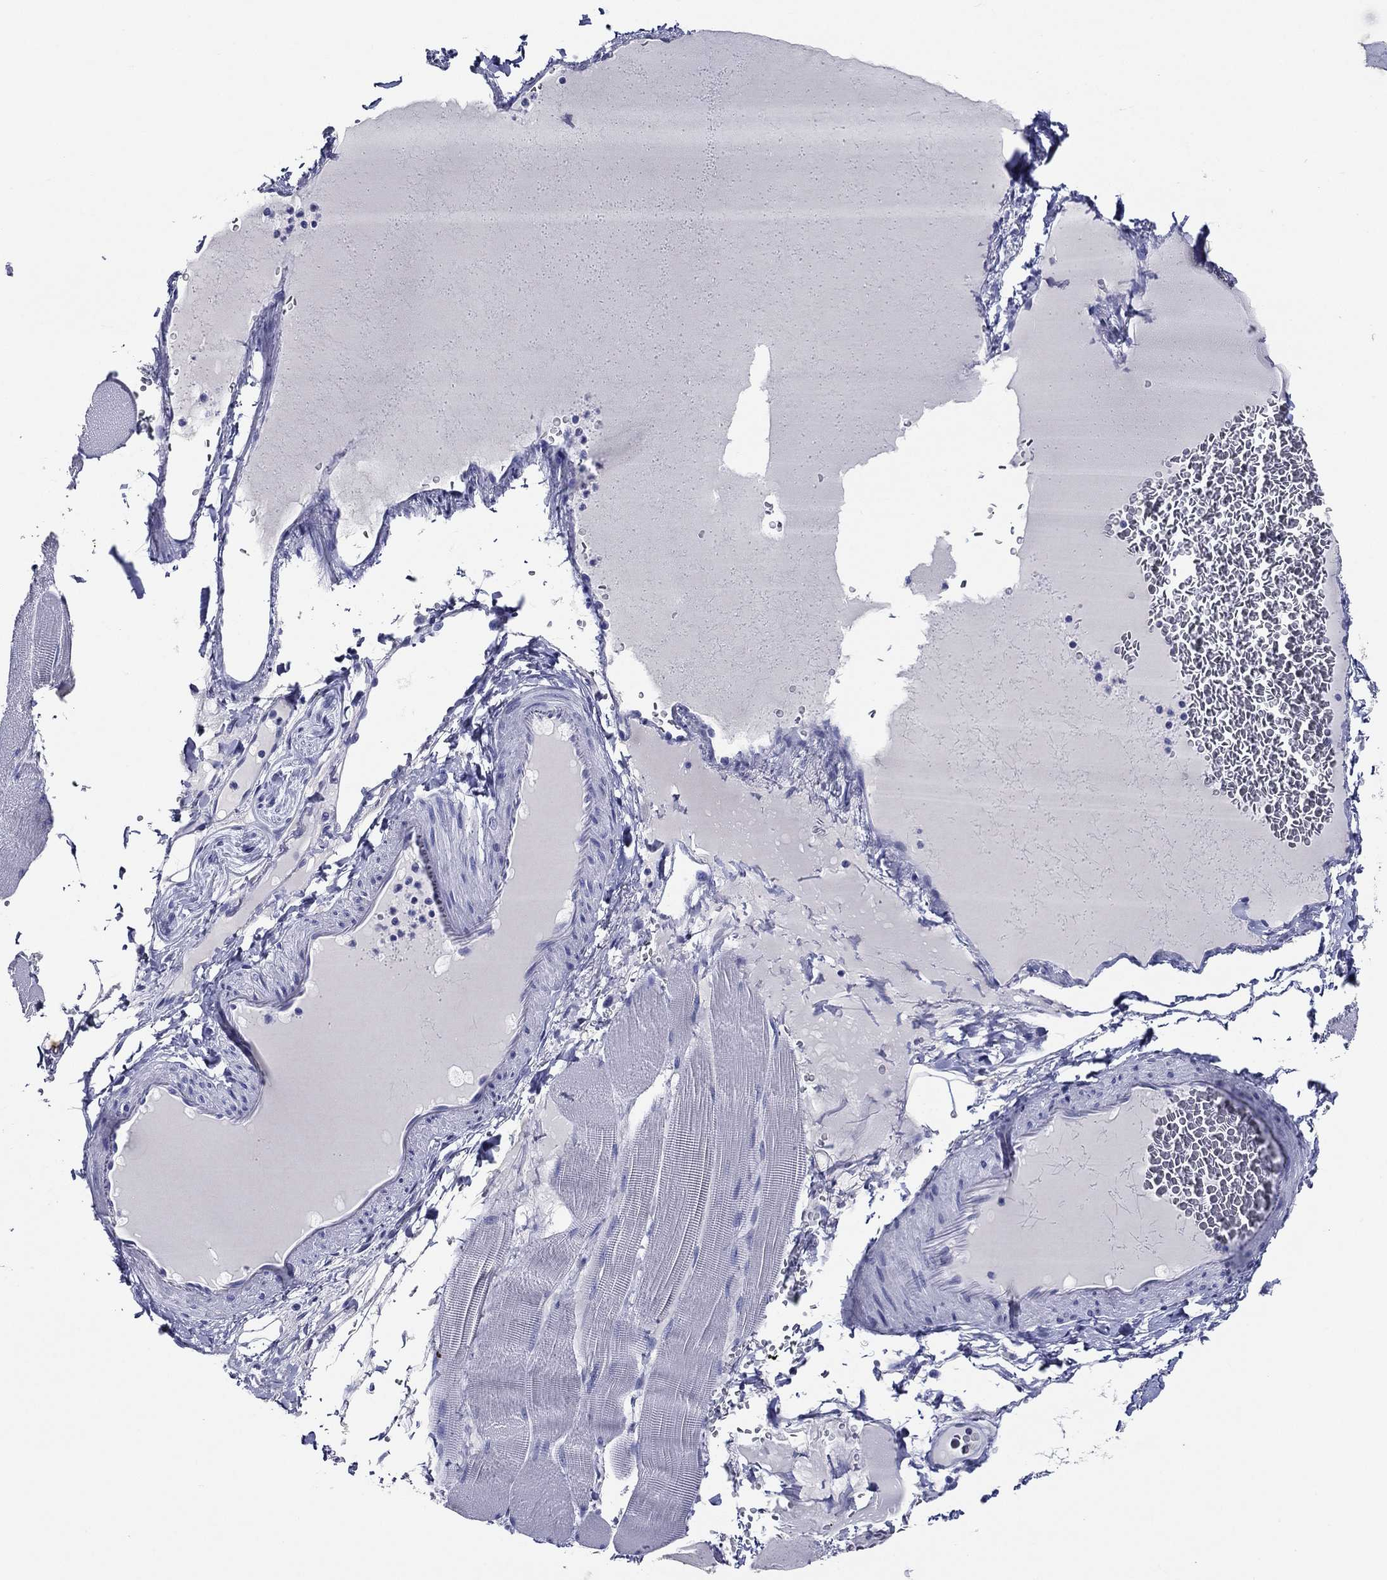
{"staining": {"intensity": "negative", "quantity": "none", "location": "none"}, "tissue": "skeletal muscle", "cell_type": "Myocytes", "image_type": "normal", "snomed": [{"axis": "morphology", "description": "Normal tissue, NOS"}, {"axis": "topography", "description": "Skeletal muscle"}], "caption": "High power microscopy image of an immunohistochemistry micrograph of unremarkable skeletal muscle, revealing no significant staining in myocytes. (DAB (3,3'-diaminobenzidine) IHC visualized using brightfield microscopy, high magnification).", "gene": "ACE2", "patient": {"sex": "male", "age": 56}}